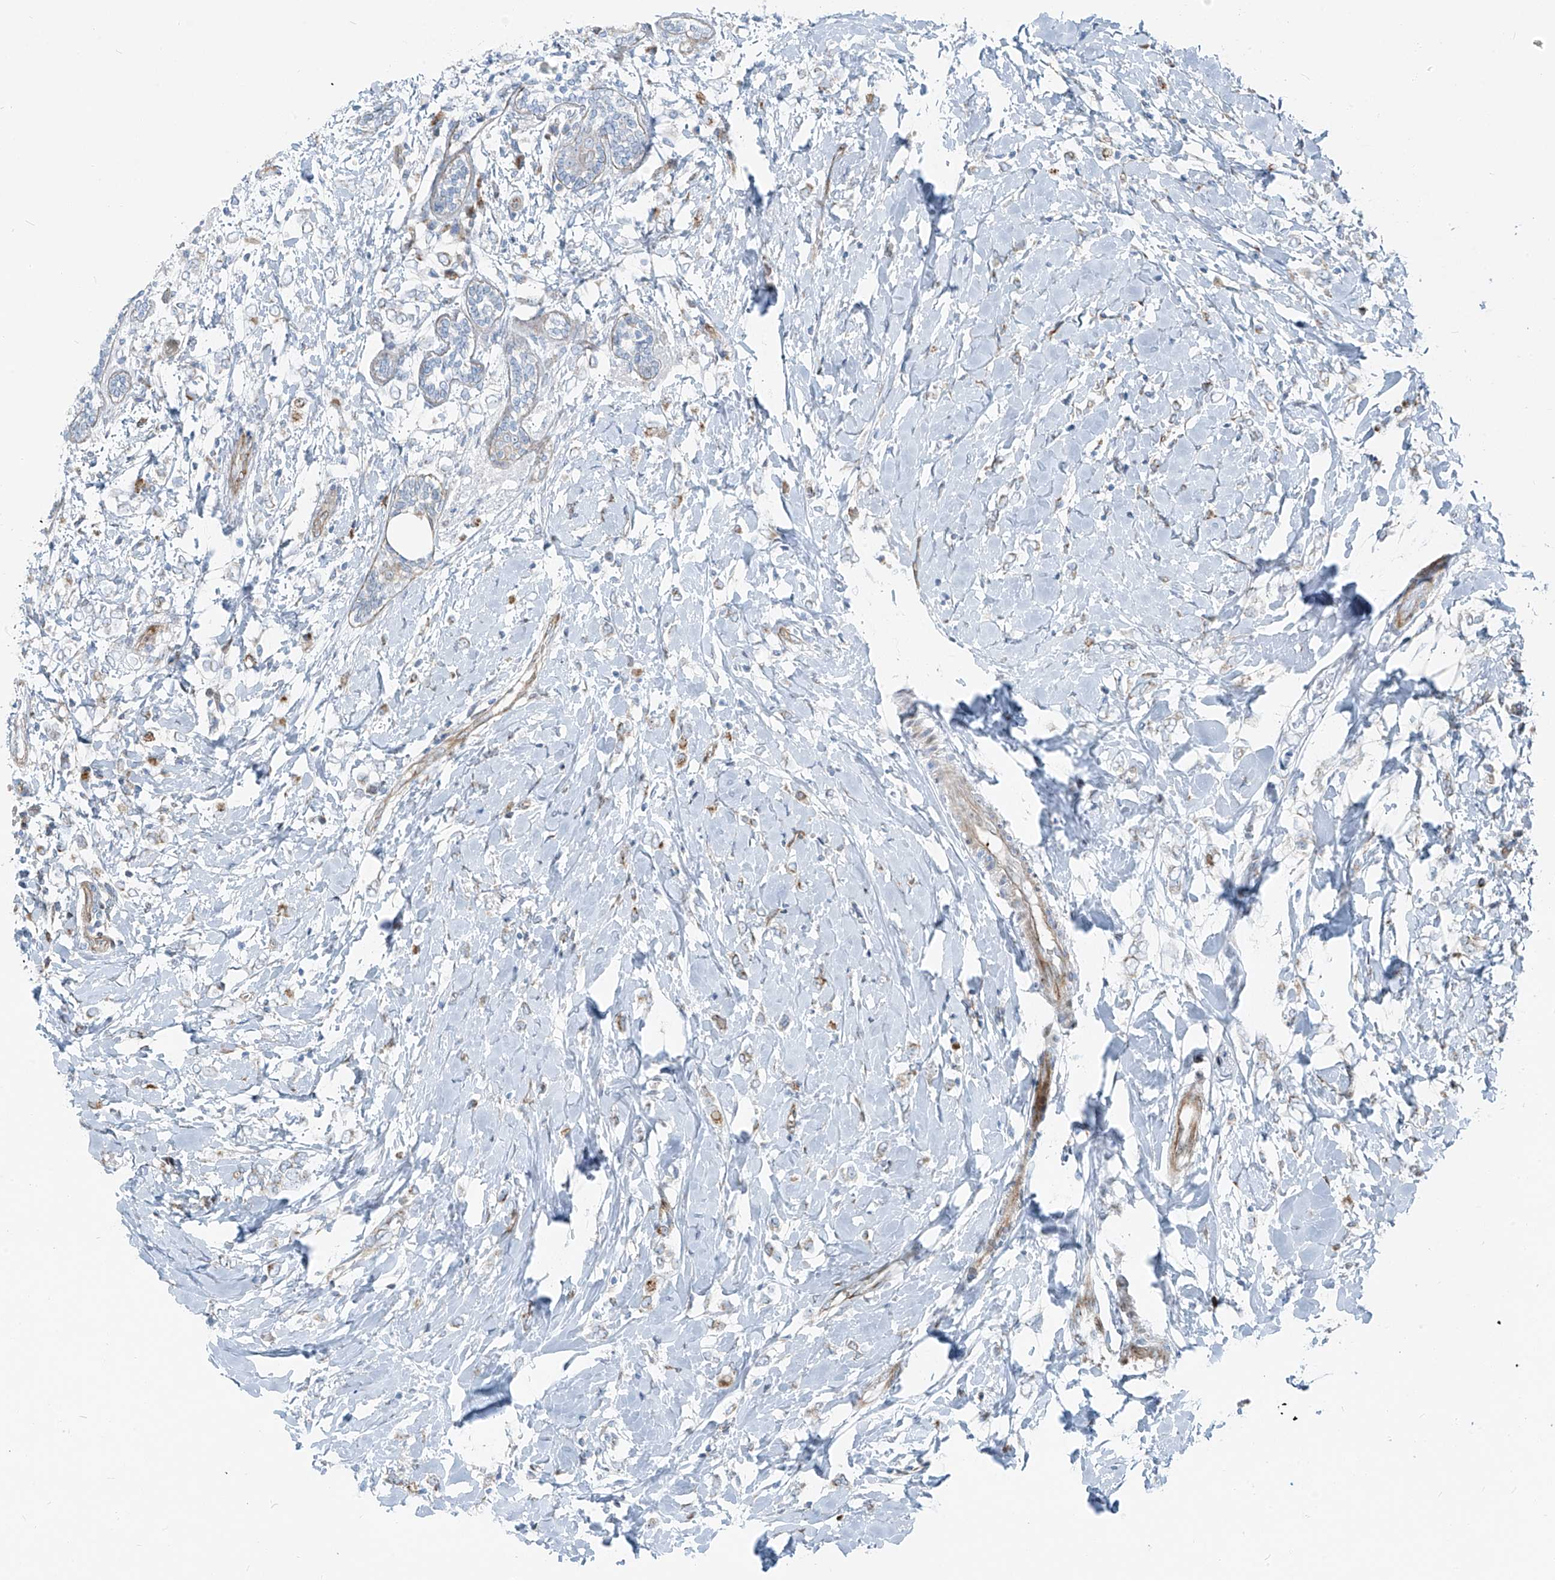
{"staining": {"intensity": "moderate", "quantity": "<25%", "location": "cytoplasmic/membranous"}, "tissue": "breast cancer", "cell_type": "Tumor cells", "image_type": "cancer", "snomed": [{"axis": "morphology", "description": "Normal tissue, NOS"}, {"axis": "morphology", "description": "Lobular carcinoma"}, {"axis": "topography", "description": "Breast"}], "caption": "Brown immunohistochemical staining in human breast cancer (lobular carcinoma) displays moderate cytoplasmic/membranous positivity in about <25% of tumor cells.", "gene": "HIC2", "patient": {"sex": "female", "age": 47}}